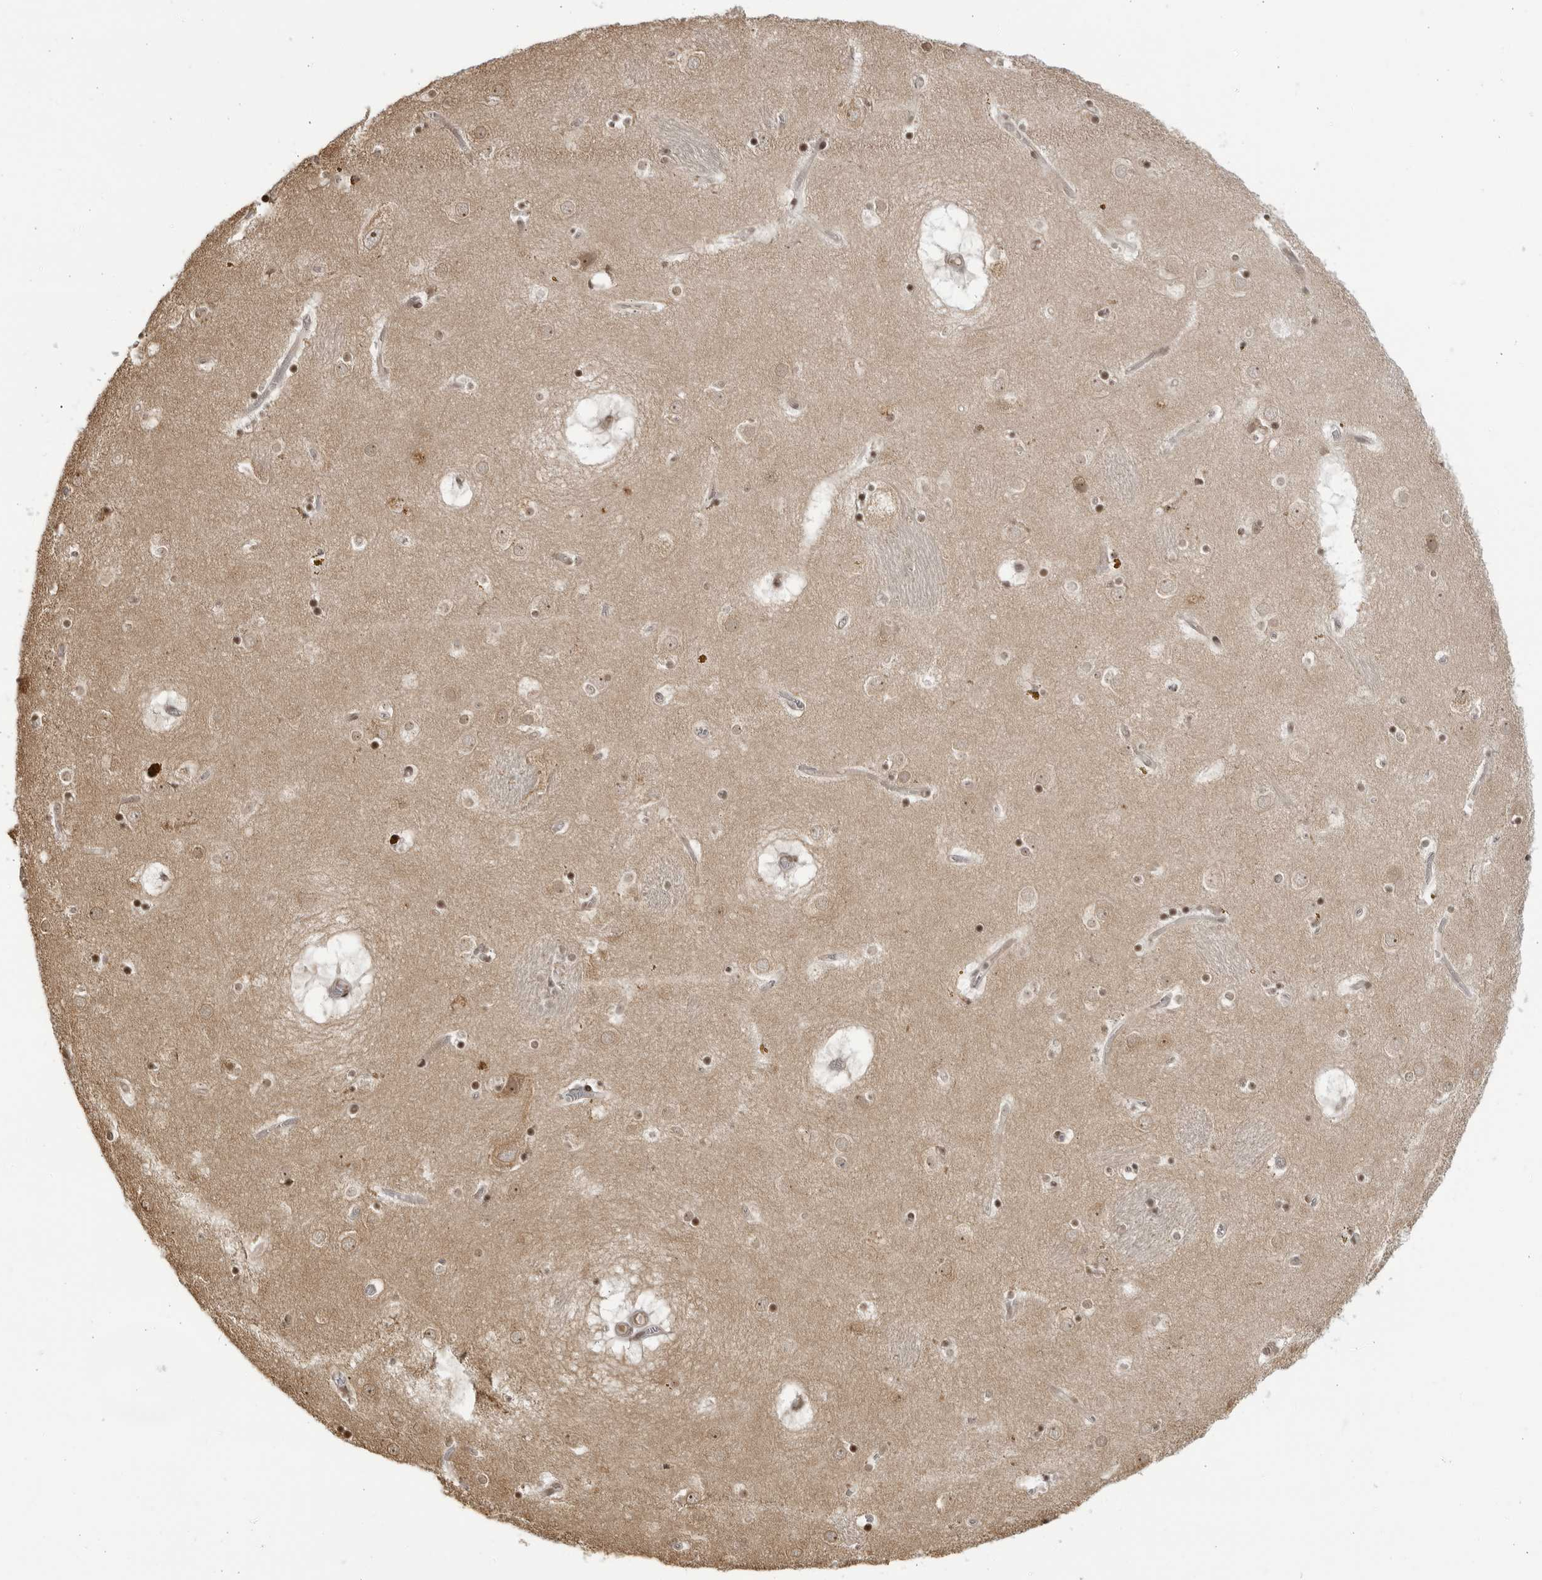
{"staining": {"intensity": "weak", "quantity": "25%-75%", "location": "cytoplasmic/membranous,nuclear"}, "tissue": "caudate", "cell_type": "Glial cells", "image_type": "normal", "snomed": [{"axis": "morphology", "description": "Normal tissue, NOS"}, {"axis": "topography", "description": "Lateral ventricle wall"}], "caption": "A high-resolution image shows immunohistochemistry (IHC) staining of unremarkable caudate, which reveals weak cytoplasmic/membranous,nuclear expression in about 25%-75% of glial cells.", "gene": "RASGEF1C", "patient": {"sex": "male", "age": 70}}